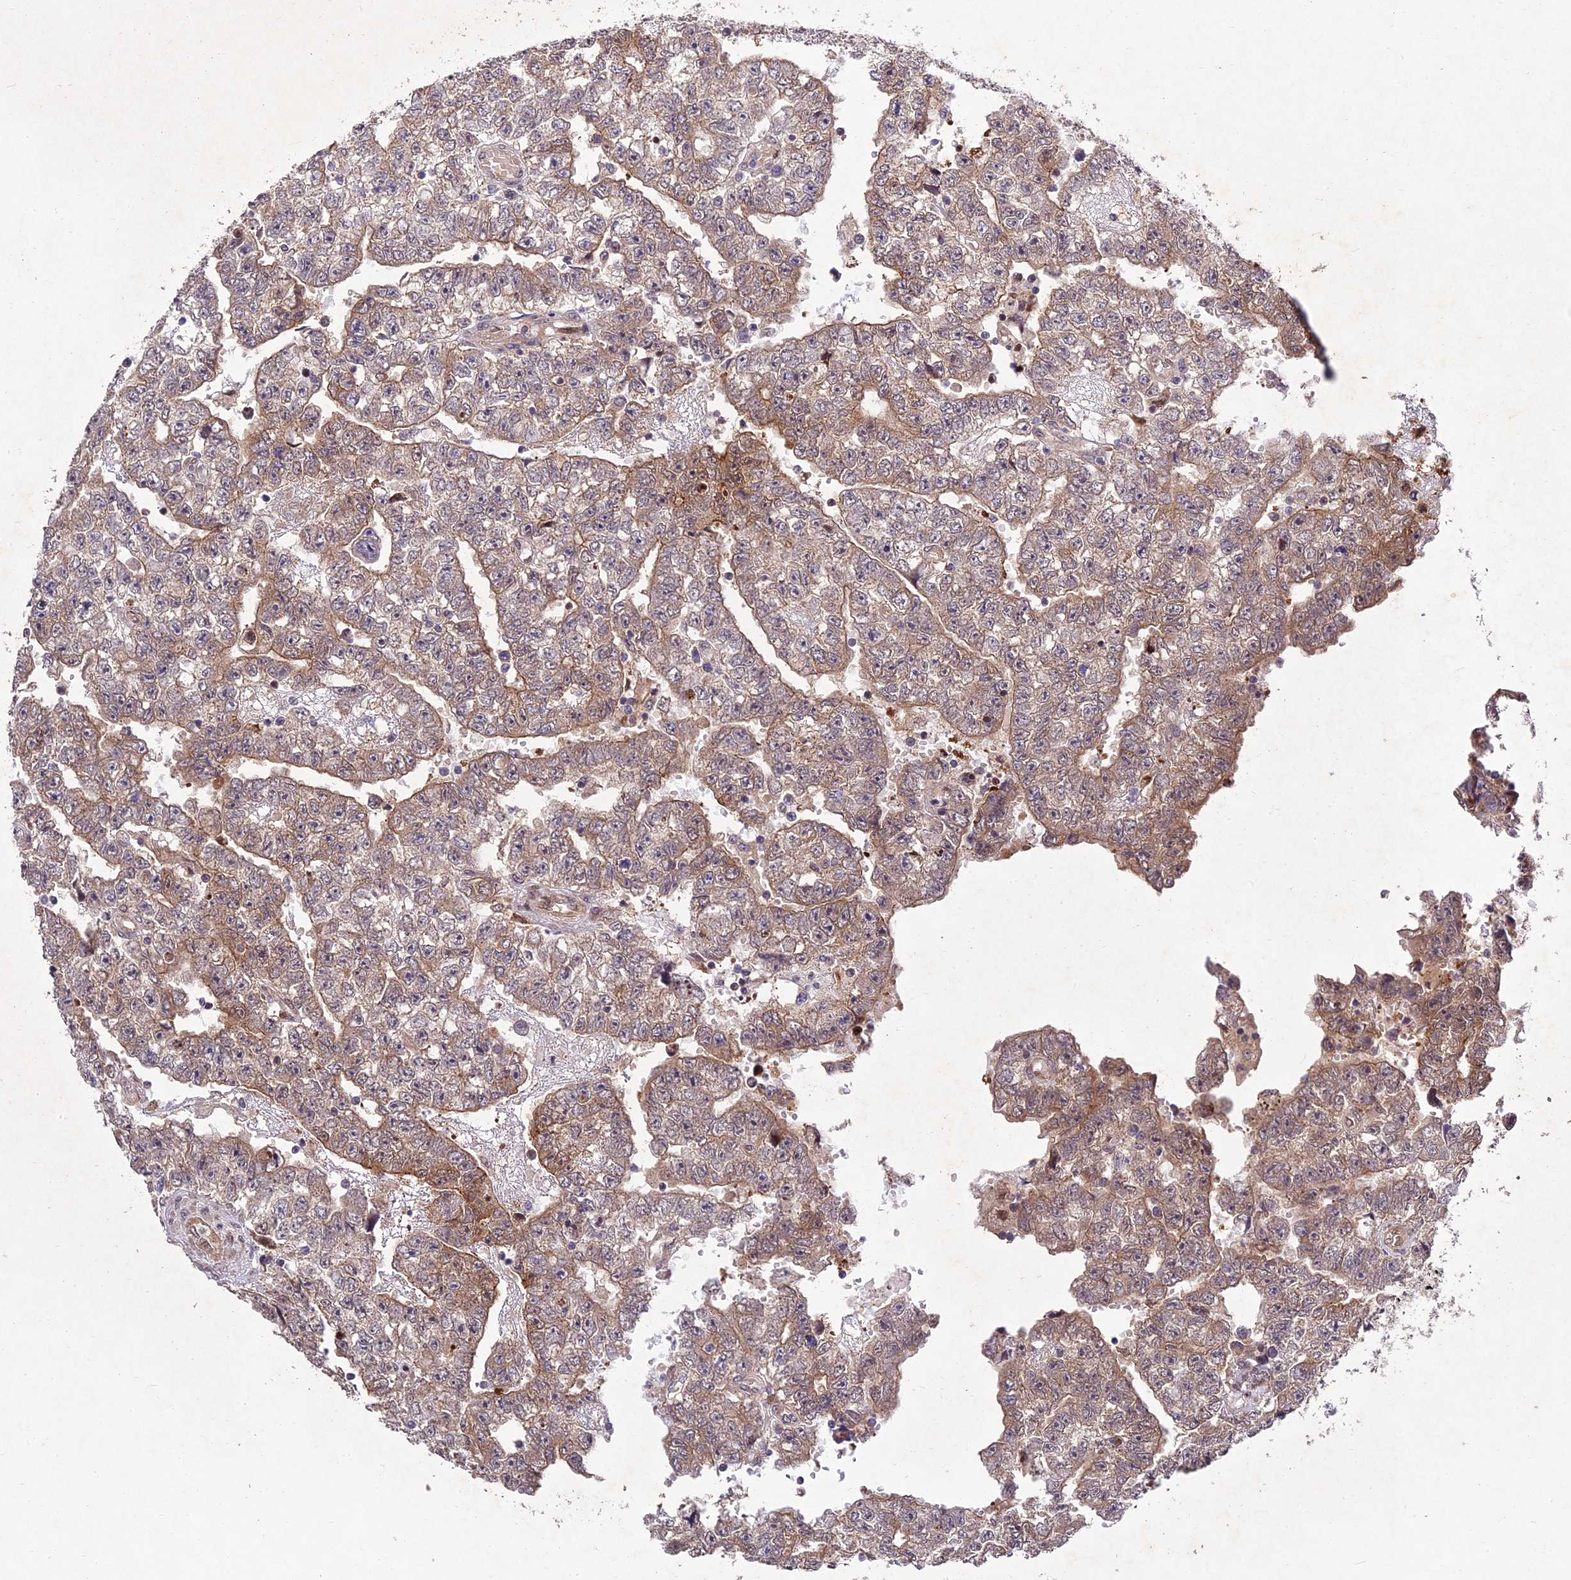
{"staining": {"intensity": "moderate", "quantity": "25%-75%", "location": "cytoplasmic/membranous"}, "tissue": "testis cancer", "cell_type": "Tumor cells", "image_type": "cancer", "snomed": [{"axis": "morphology", "description": "Carcinoma, Embryonal, NOS"}, {"axis": "topography", "description": "Testis"}], "caption": "Brown immunohistochemical staining in embryonal carcinoma (testis) shows moderate cytoplasmic/membranous staining in about 25%-75% of tumor cells. (brown staining indicates protein expression, while blue staining denotes nuclei).", "gene": "MKKS", "patient": {"sex": "male", "age": 25}}